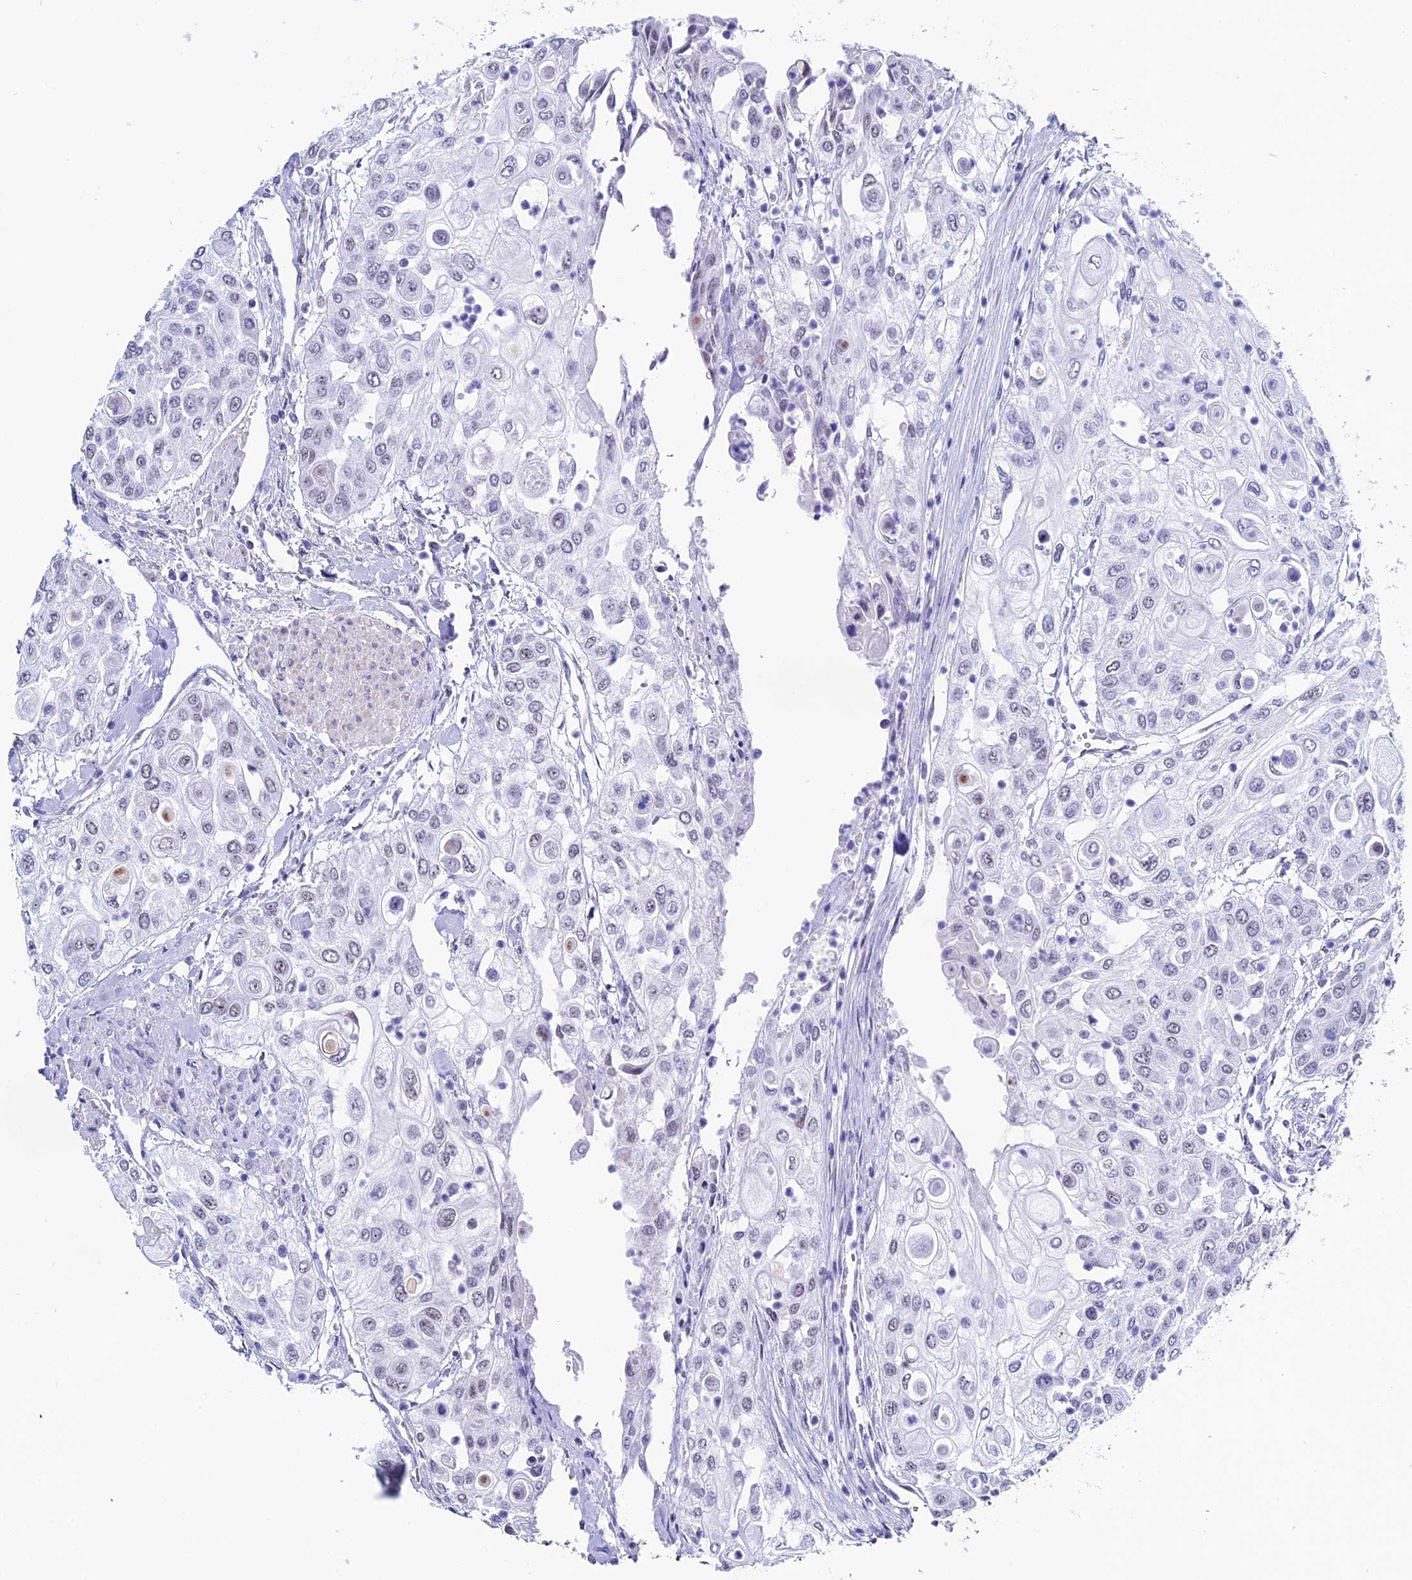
{"staining": {"intensity": "negative", "quantity": "none", "location": "none"}, "tissue": "urothelial cancer", "cell_type": "Tumor cells", "image_type": "cancer", "snomed": [{"axis": "morphology", "description": "Urothelial carcinoma, High grade"}, {"axis": "topography", "description": "Urinary bladder"}], "caption": "IHC of human high-grade urothelial carcinoma reveals no staining in tumor cells. (DAB (3,3'-diaminobenzidine) immunohistochemistry (IHC), high magnification).", "gene": "CD2BP2", "patient": {"sex": "female", "age": 79}}